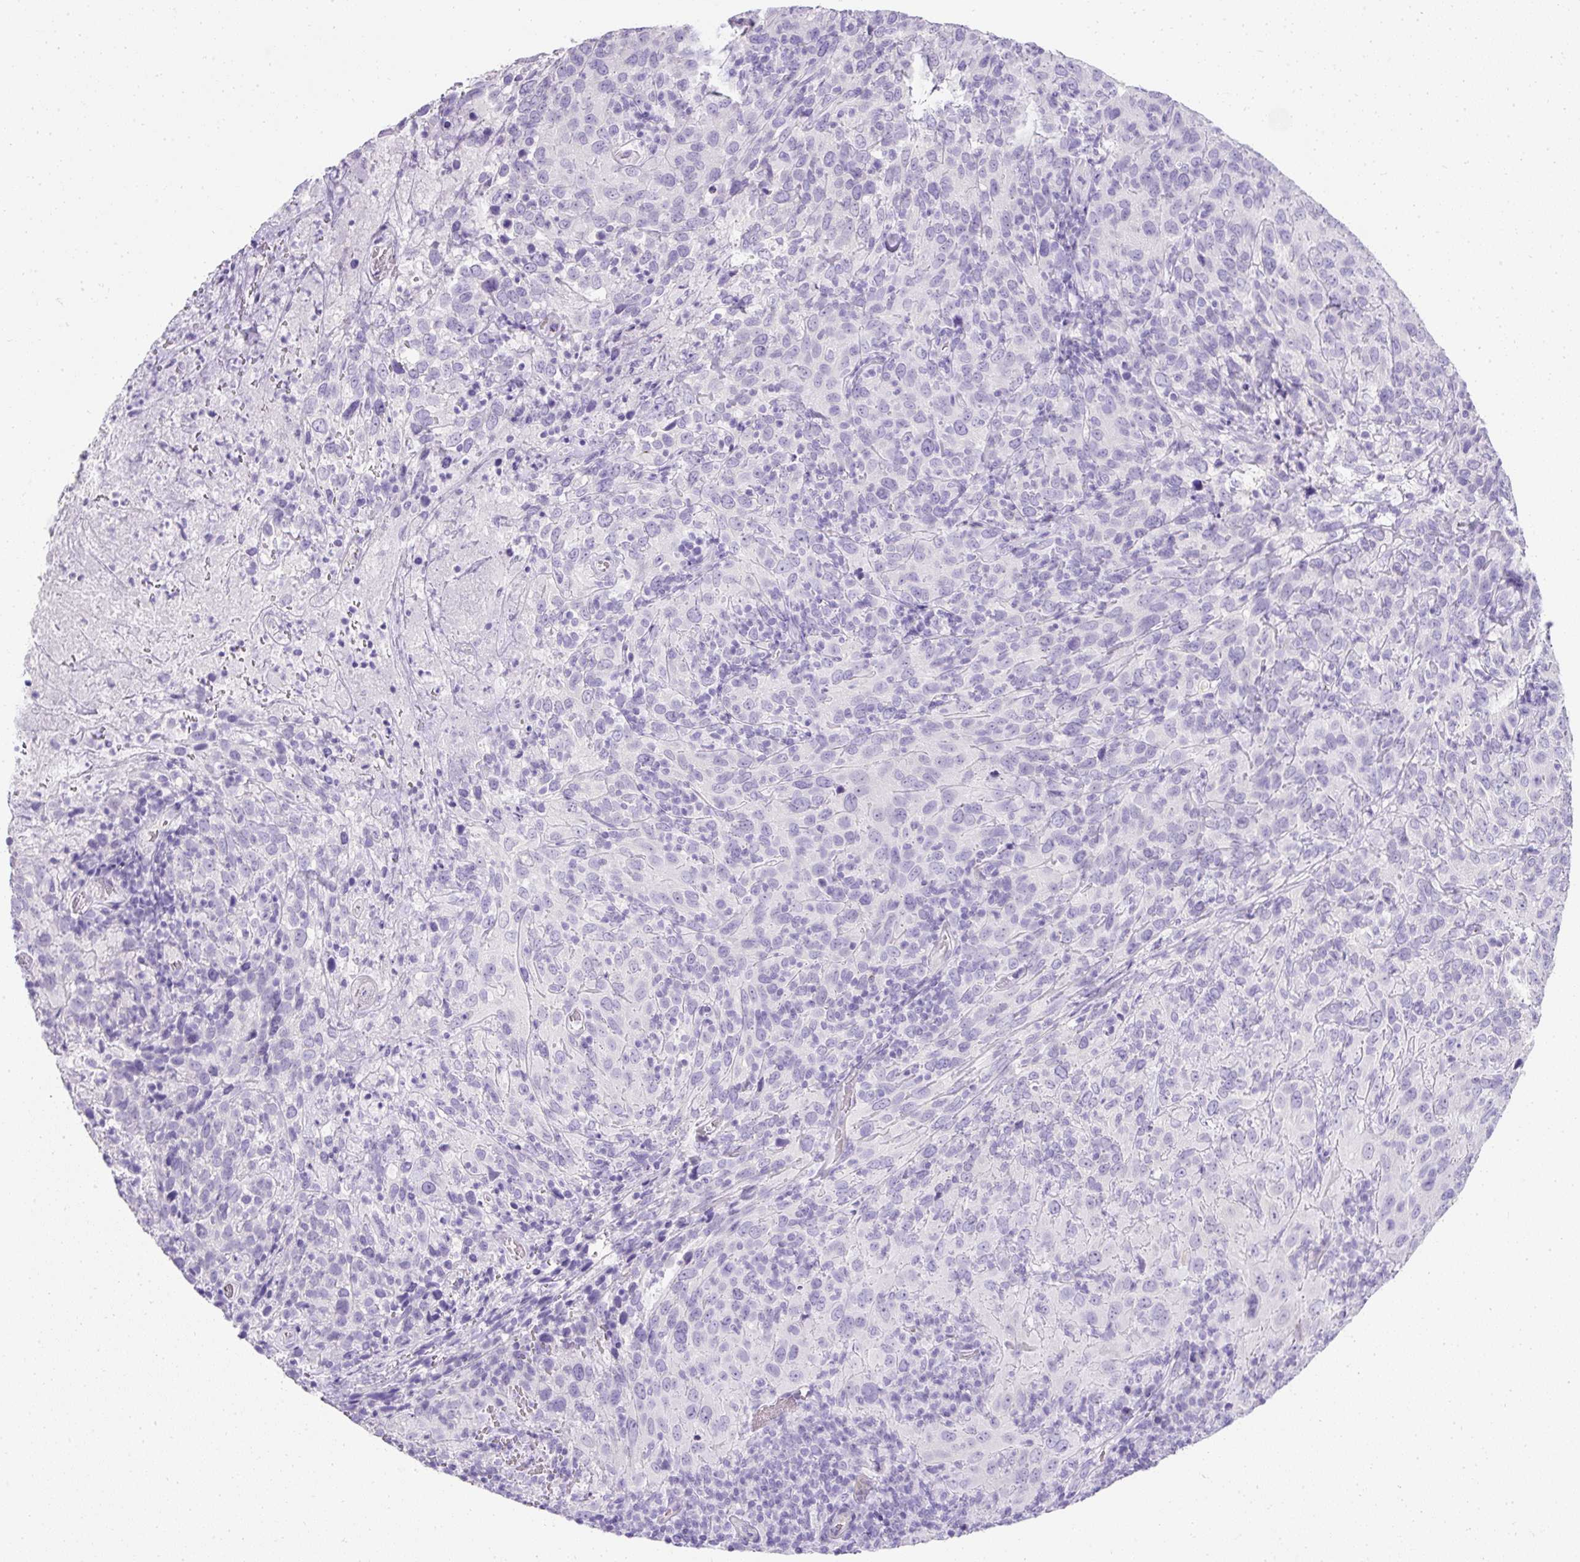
{"staining": {"intensity": "negative", "quantity": "none", "location": "none"}, "tissue": "cervical cancer", "cell_type": "Tumor cells", "image_type": "cancer", "snomed": [{"axis": "morphology", "description": "Squamous cell carcinoma, NOS"}, {"axis": "topography", "description": "Cervix"}], "caption": "IHC of human squamous cell carcinoma (cervical) exhibits no positivity in tumor cells.", "gene": "C2CD4C", "patient": {"sex": "female", "age": 51}}